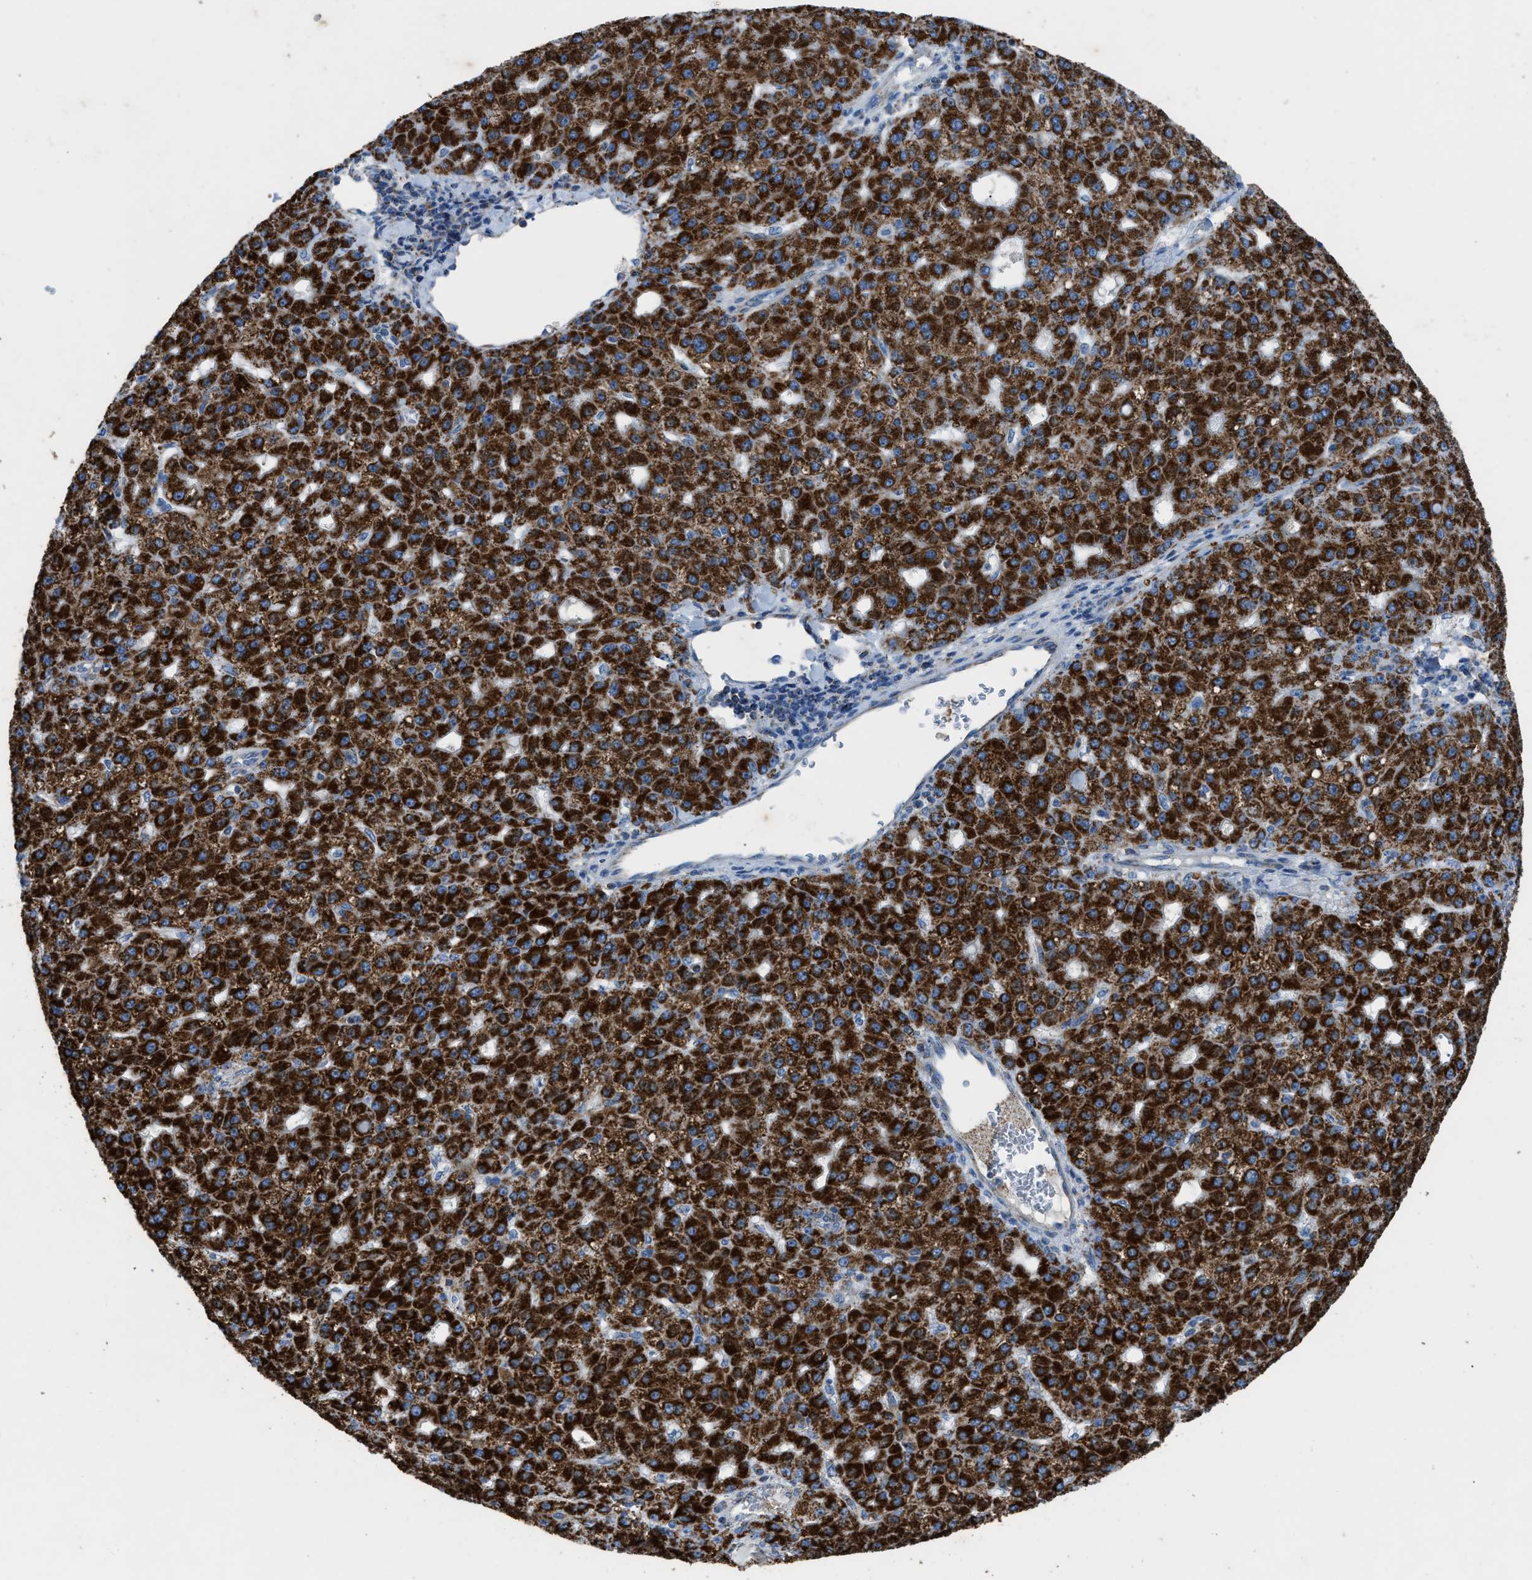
{"staining": {"intensity": "strong", "quantity": ">75%", "location": "cytoplasmic/membranous"}, "tissue": "liver cancer", "cell_type": "Tumor cells", "image_type": "cancer", "snomed": [{"axis": "morphology", "description": "Carcinoma, Hepatocellular, NOS"}, {"axis": "topography", "description": "Liver"}], "caption": "This image displays liver cancer stained with immunohistochemistry to label a protein in brown. The cytoplasmic/membranous of tumor cells show strong positivity for the protein. Nuclei are counter-stained blue.", "gene": "ETFB", "patient": {"sex": "male", "age": 67}}